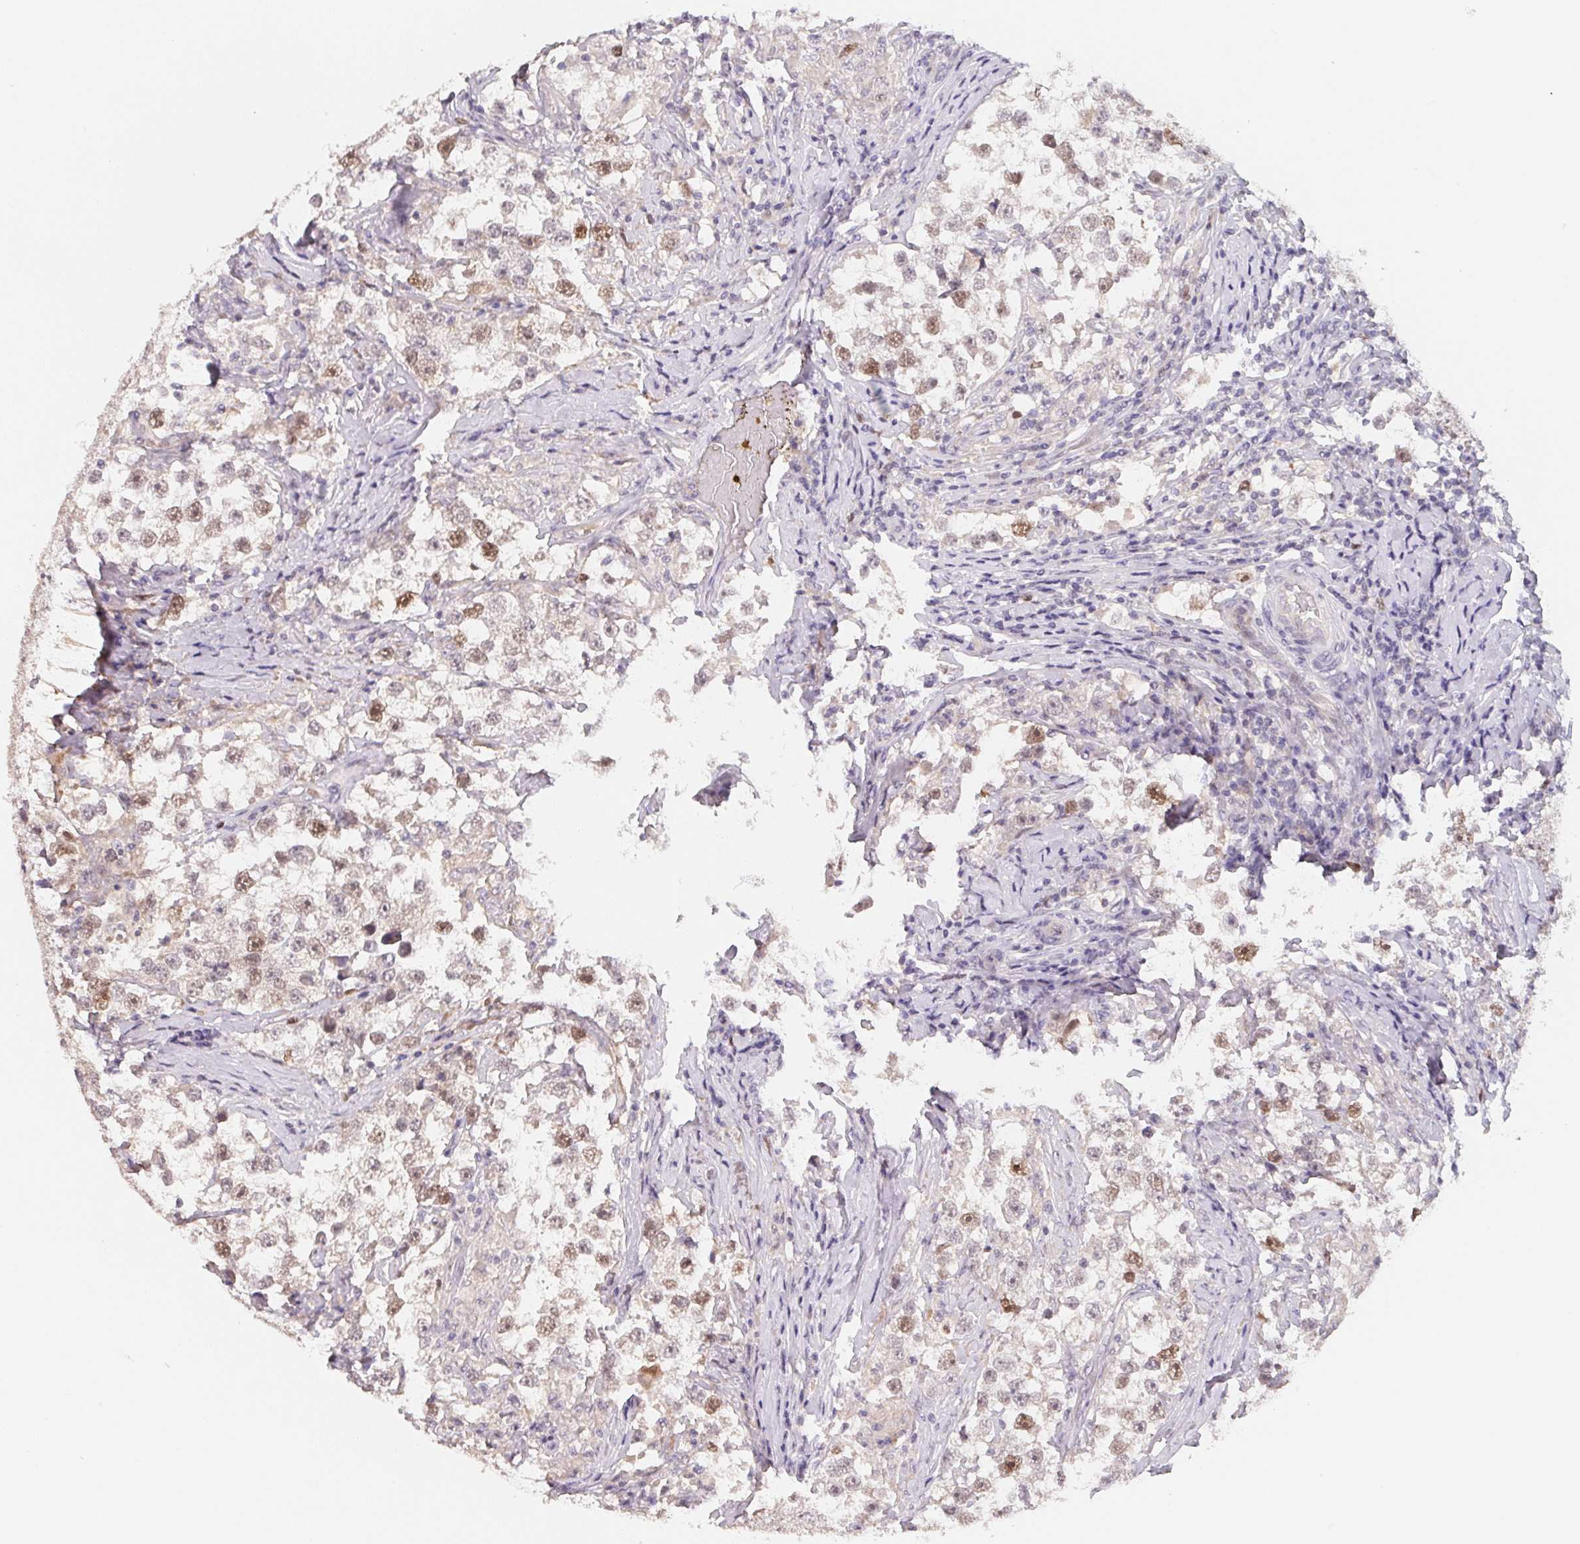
{"staining": {"intensity": "moderate", "quantity": "<25%", "location": "nuclear"}, "tissue": "testis cancer", "cell_type": "Tumor cells", "image_type": "cancer", "snomed": [{"axis": "morphology", "description": "Seminoma, NOS"}, {"axis": "topography", "description": "Testis"}], "caption": "Tumor cells reveal moderate nuclear expression in approximately <25% of cells in testis seminoma. (DAB IHC with brightfield microscopy, high magnification).", "gene": "KIFC1", "patient": {"sex": "male", "age": 46}}